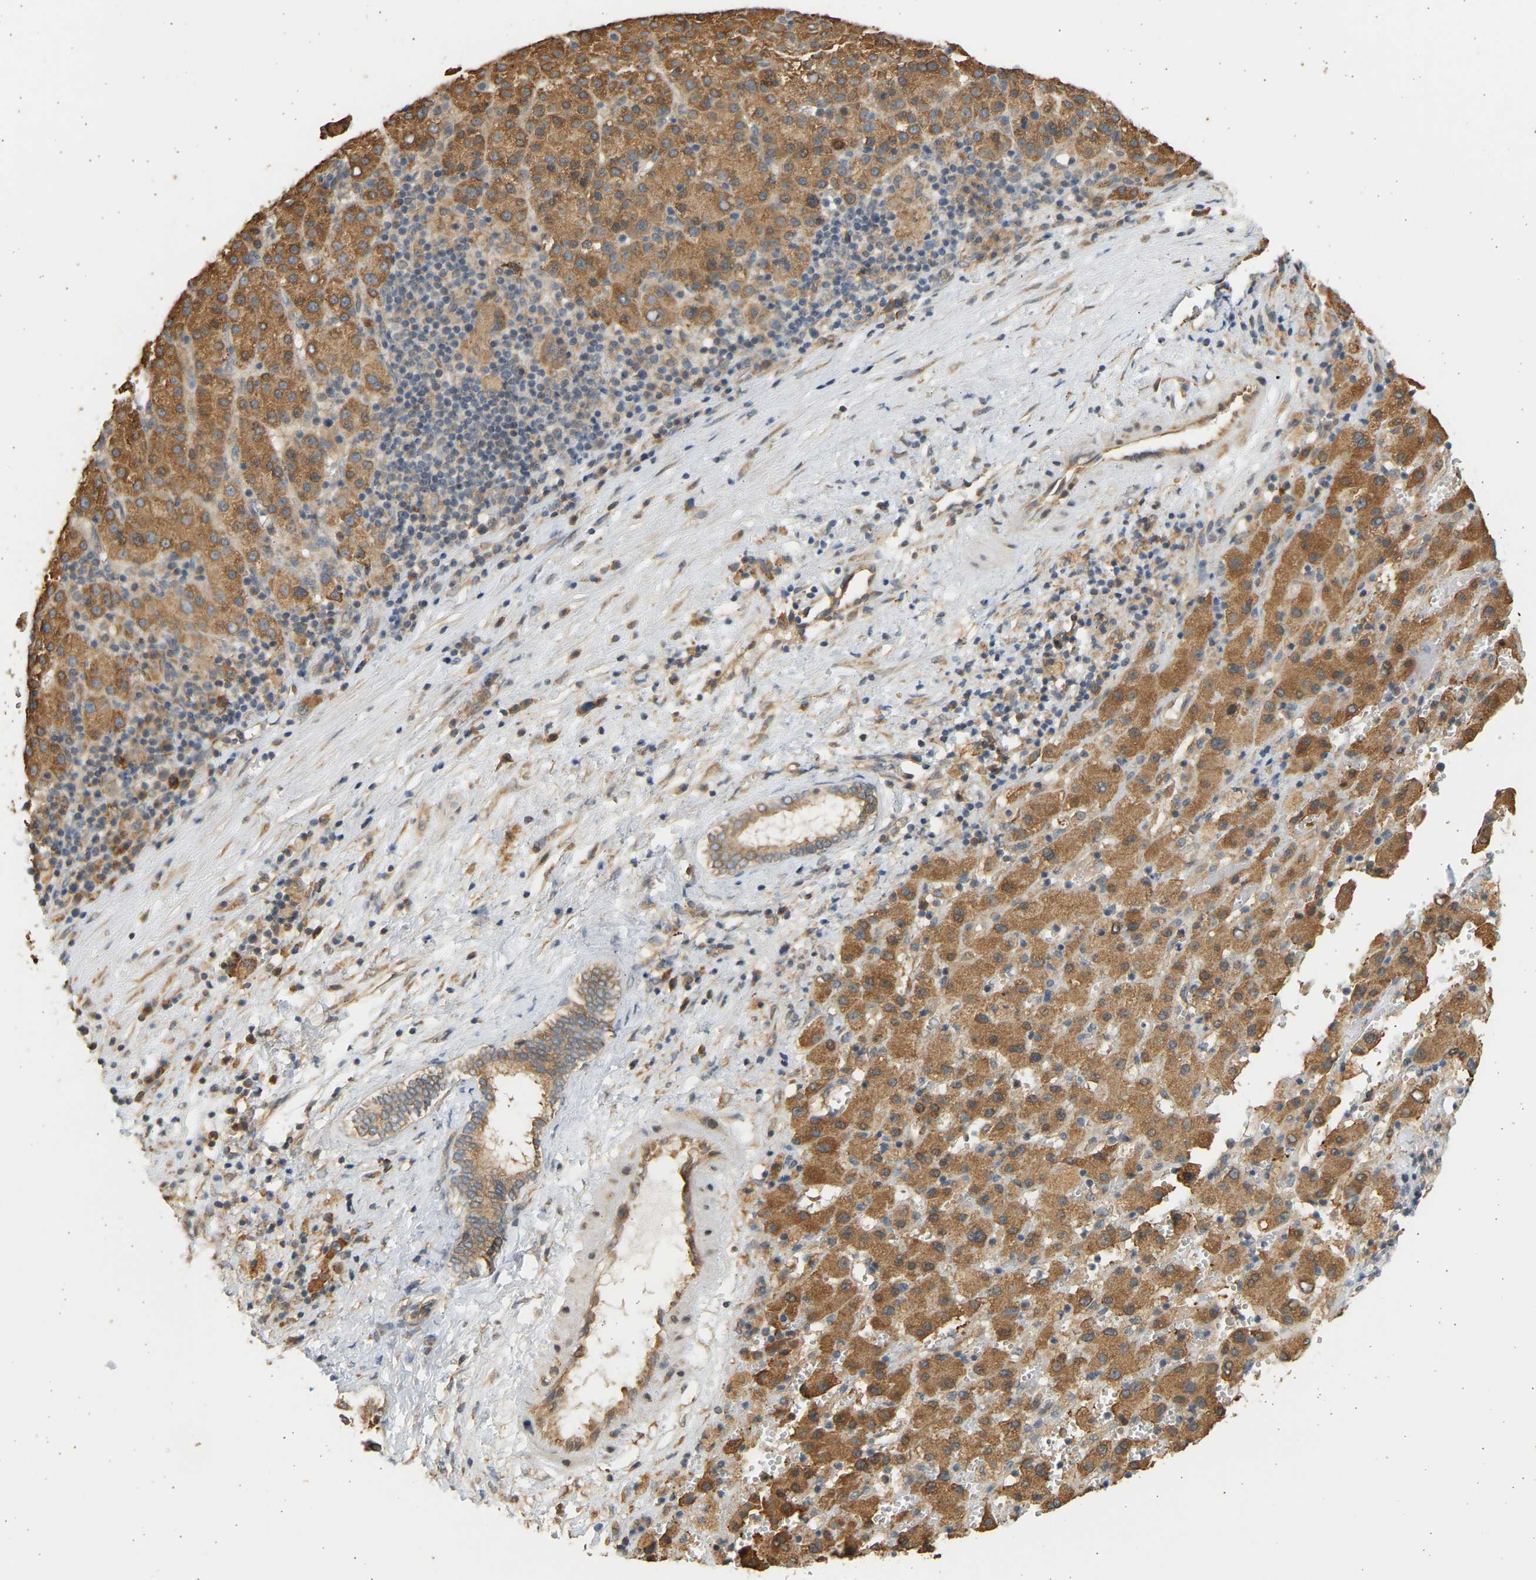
{"staining": {"intensity": "moderate", "quantity": ">75%", "location": "cytoplasmic/membranous"}, "tissue": "liver cancer", "cell_type": "Tumor cells", "image_type": "cancer", "snomed": [{"axis": "morphology", "description": "Carcinoma, Hepatocellular, NOS"}, {"axis": "topography", "description": "Liver"}], "caption": "Liver cancer (hepatocellular carcinoma) stained with DAB (3,3'-diaminobenzidine) immunohistochemistry (IHC) displays medium levels of moderate cytoplasmic/membranous expression in approximately >75% of tumor cells. The staining was performed using DAB (3,3'-diaminobenzidine) to visualize the protein expression in brown, while the nuclei were stained in blue with hematoxylin (Magnification: 20x).", "gene": "B4GALT6", "patient": {"sex": "female", "age": 58}}